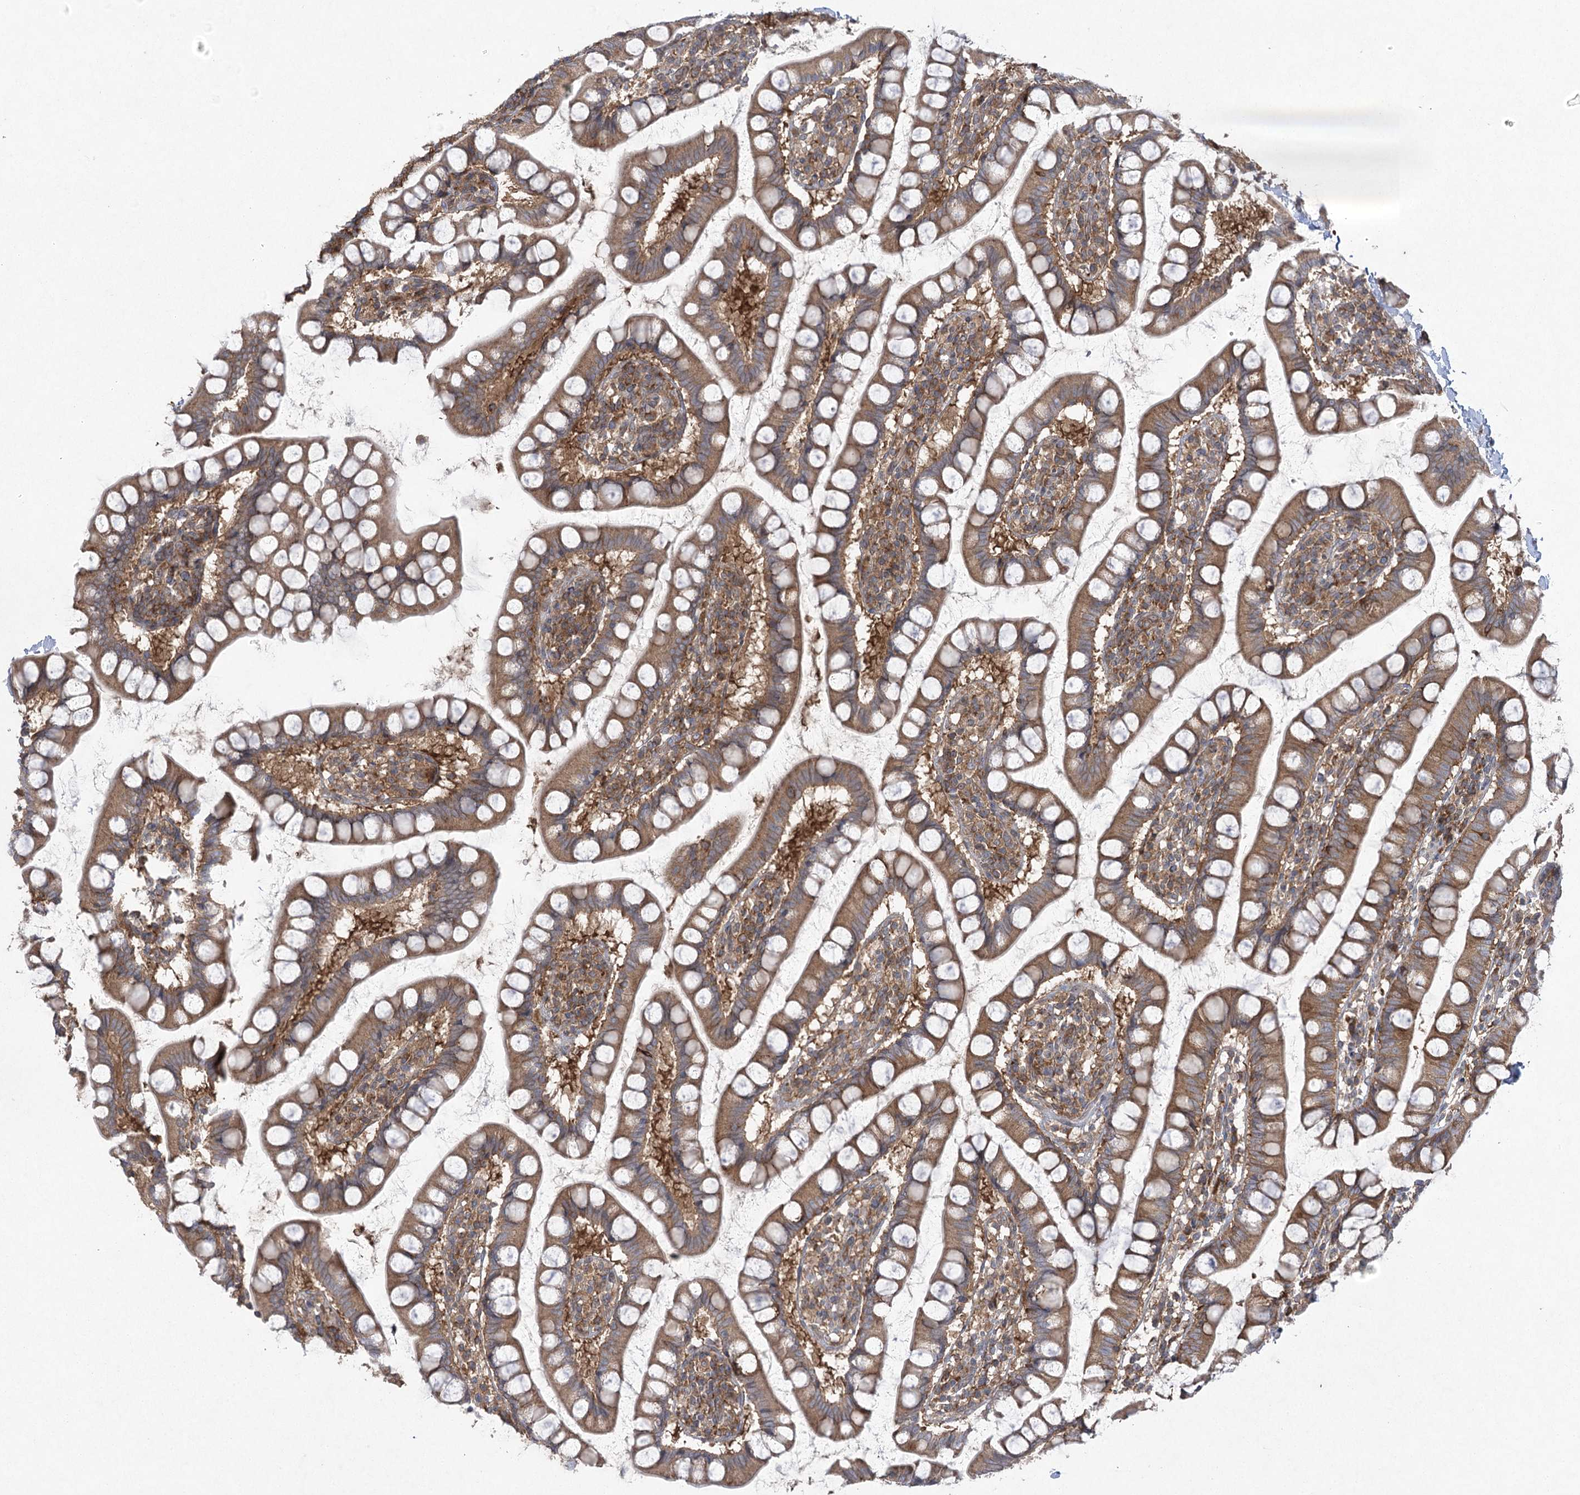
{"staining": {"intensity": "moderate", "quantity": ">75%", "location": "cytoplasmic/membranous"}, "tissue": "small intestine", "cell_type": "Glandular cells", "image_type": "normal", "snomed": [{"axis": "morphology", "description": "Normal tissue, NOS"}, {"axis": "topography", "description": "Small intestine"}], "caption": "A micrograph of small intestine stained for a protein exhibits moderate cytoplasmic/membranous brown staining in glandular cells. (Brightfield microscopy of DAB IHC at high magnification).", "gene": "EIF3A", "patient": {"sex": "female", "age": 84}}